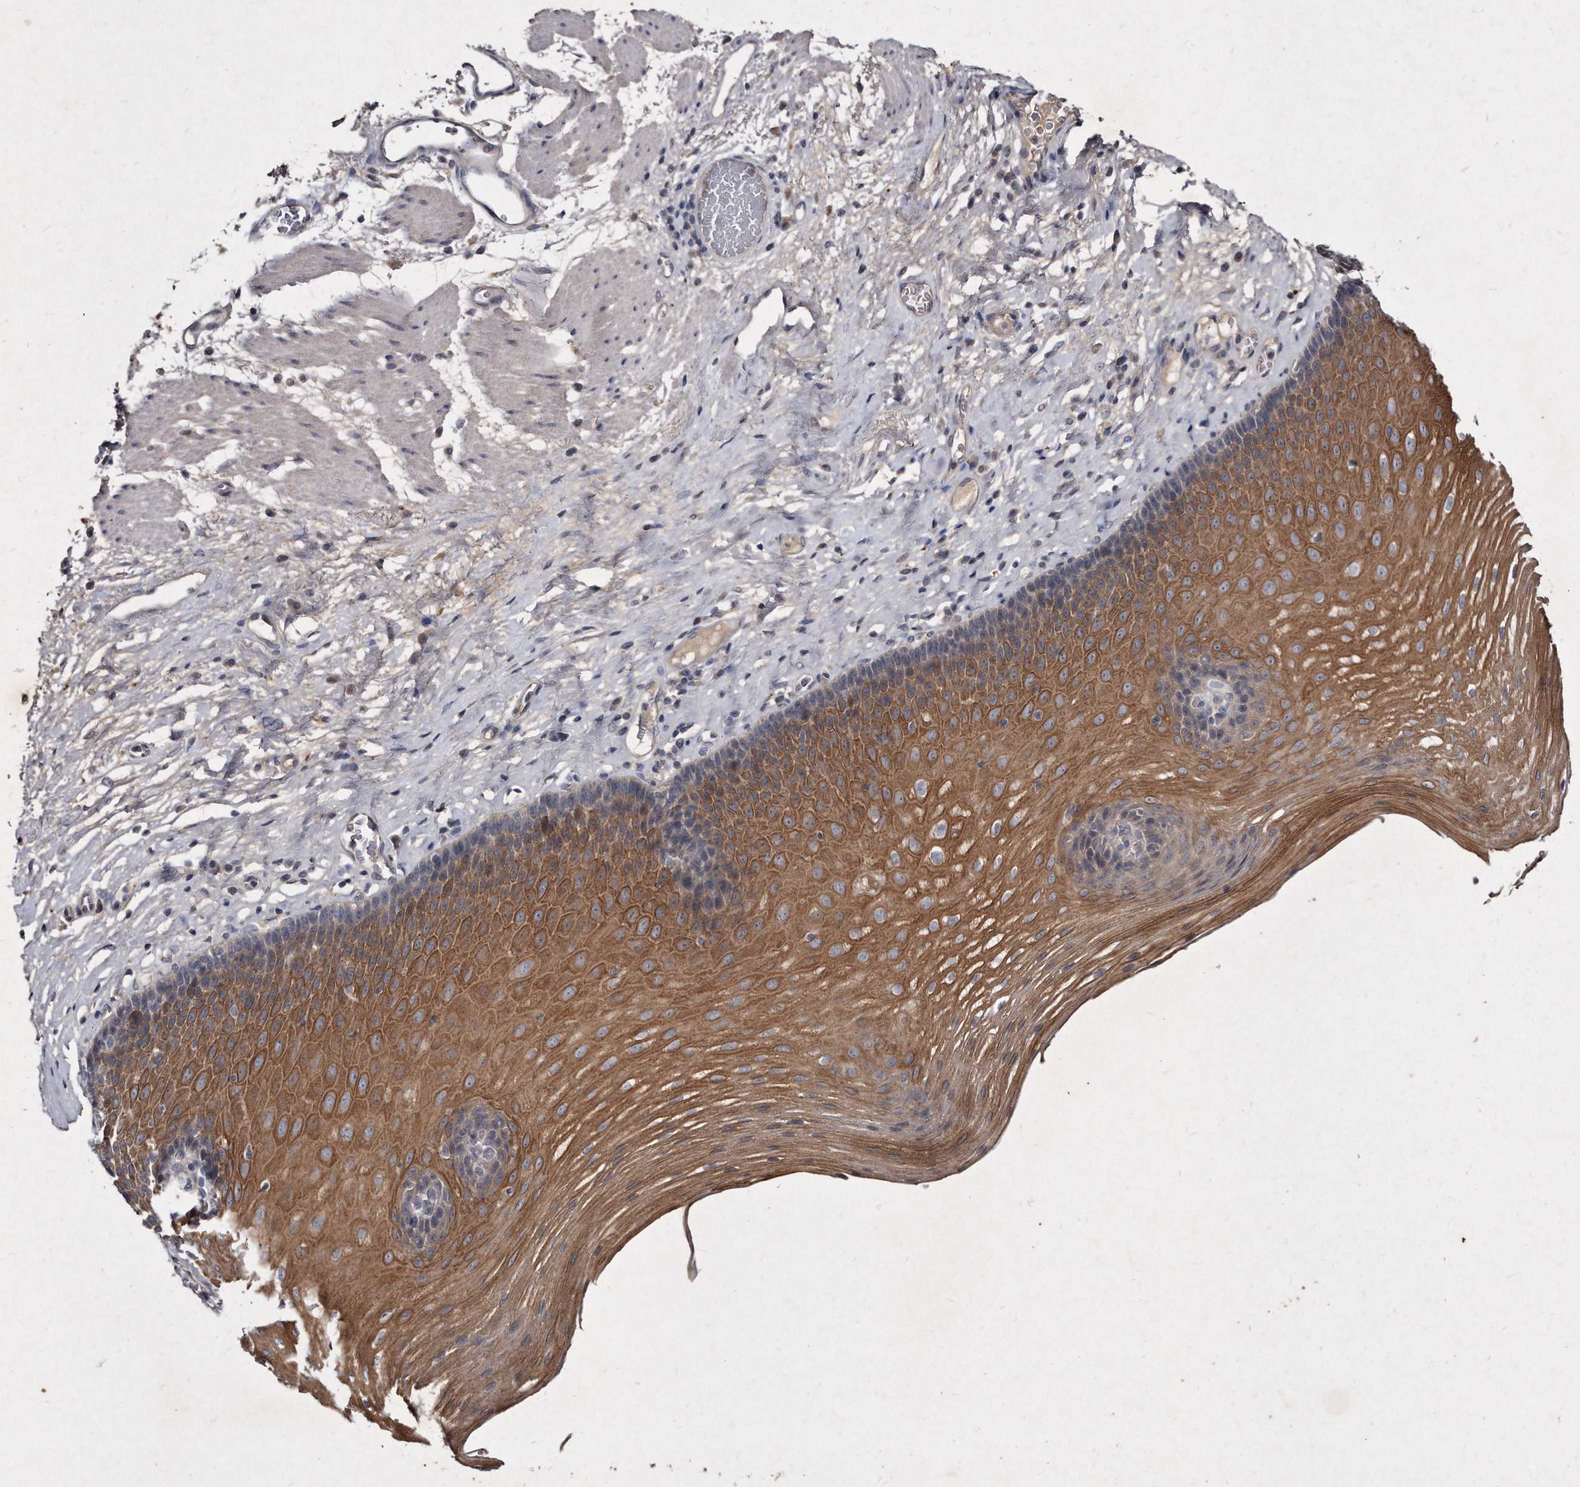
{"staining": {"intensity": "strong", "quantity": ">75%", "location": "cytoplasmic/membranous"}, "tissue": "esophagus", "cell_type": "Squamous epithelial cells", "image_type": "normal", "snomed": [{"axis": "morphology", "description": "Normal tissue, NOS"}, {"axis": "topography", "description": "Esophagus"}], "caption": "Immunohistochemical staining of unremarkable human esophagus shows >75% levels of strong cytoplasmic/membranous protein positivity in approximately >75% of squamous epithelial cells. Using DAB (3,3'-diaminobenzidine) (brown) and hematoxylin (blue) stains, captured at high magnification using brightfield microscopy.", "gene": "KLHDC3", "patient": {"sex": "male", "age": 62}}